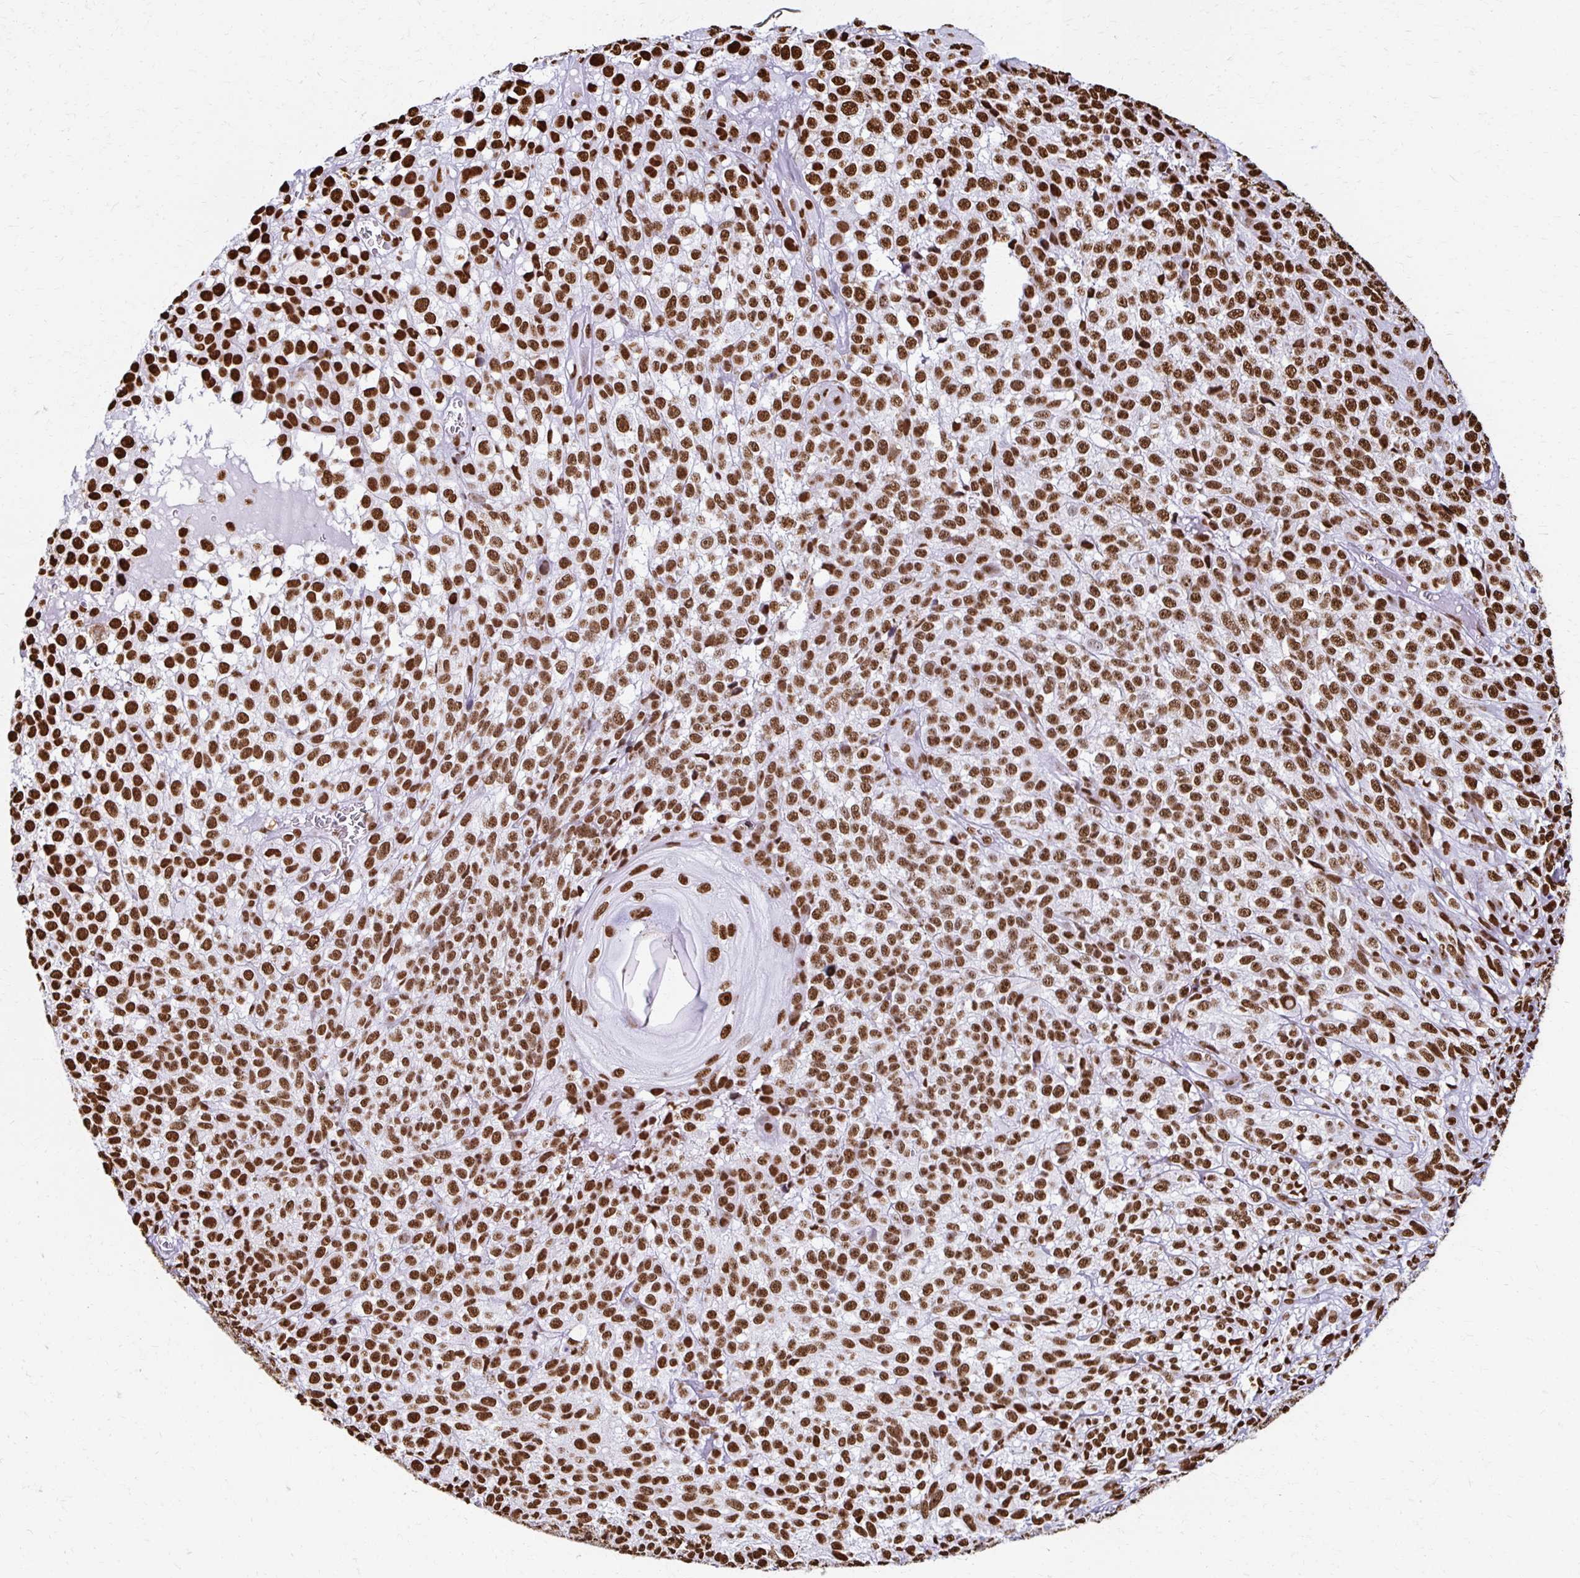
{"staining": {"intensity": "strong", "quantity": ">75%", "location": "nuclear"}, "tissue": "melanoma", "cell_type": "Tumor cells", "image_type": "cancer", "snomed": [{"axis": "morphology", "description": "Malignant melanoma, NOS"}, {"axis": "topography", "description": "Skin"}], "caption": "Strong nuclear protein positivity is seen in about >75% of tumor cells in melanoma.", "gene": "NONO", "patient": {"sex": "male", "age": 79}}